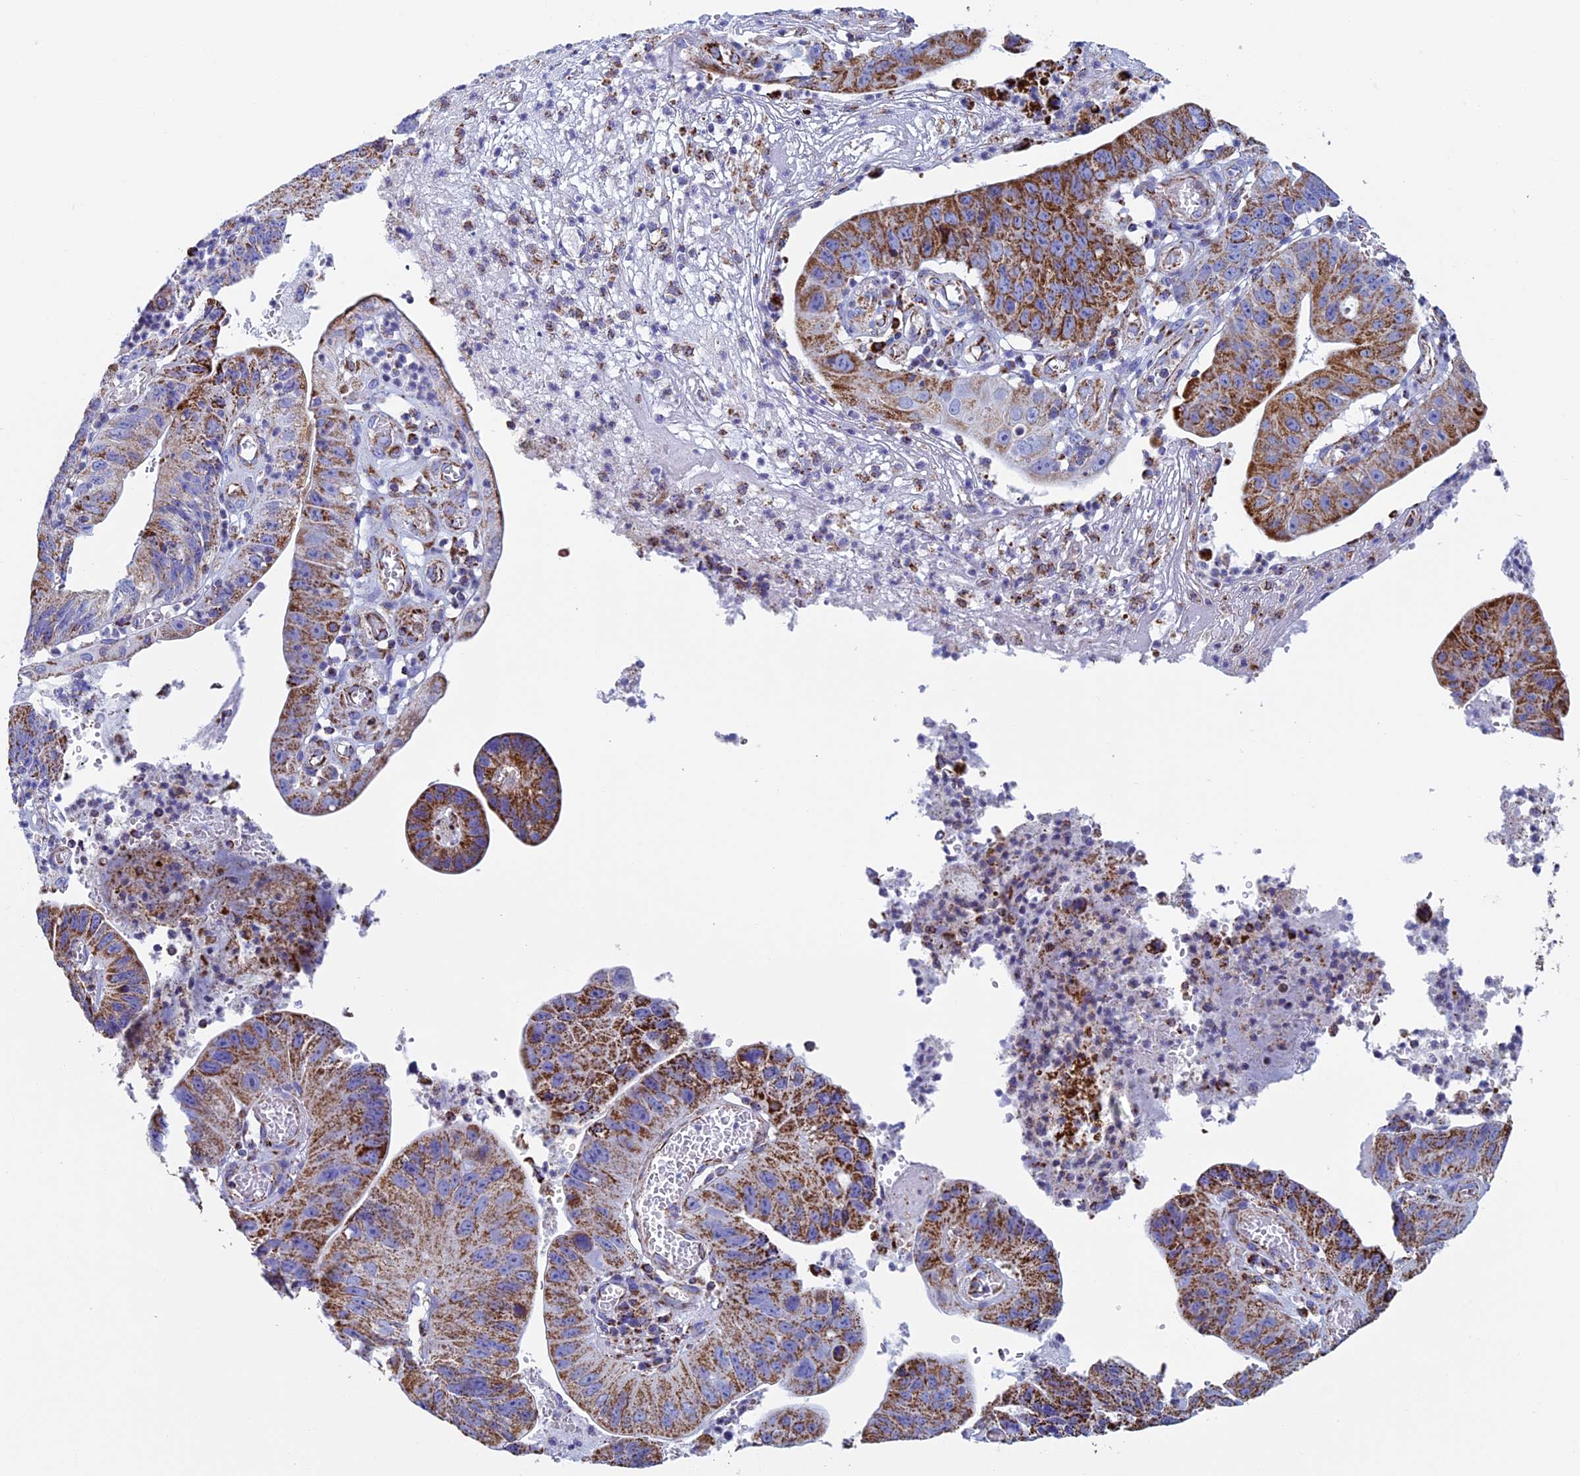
{"staining": {"intensity": "strong", "quantity": ">75%", "location": "cytoplasmic/membranous"}, "tissue": "stomach cancer", "cell_type": "Tumor cells", "image_type": "cancer", "snomed": [{"axis": "morphology", "description": "Adenocarcinoma, NOS"}, {"axis": "topography", "description": "Stomach"}], "caption": "The immunohistochemical stain highlights strong cytoplasmic/membranous staining in tumor cells of stomach cancer (adenocarcinoma) tissue.", "gene": "UQCRFS1", "patient": {"sex": "male", "age": 59}}